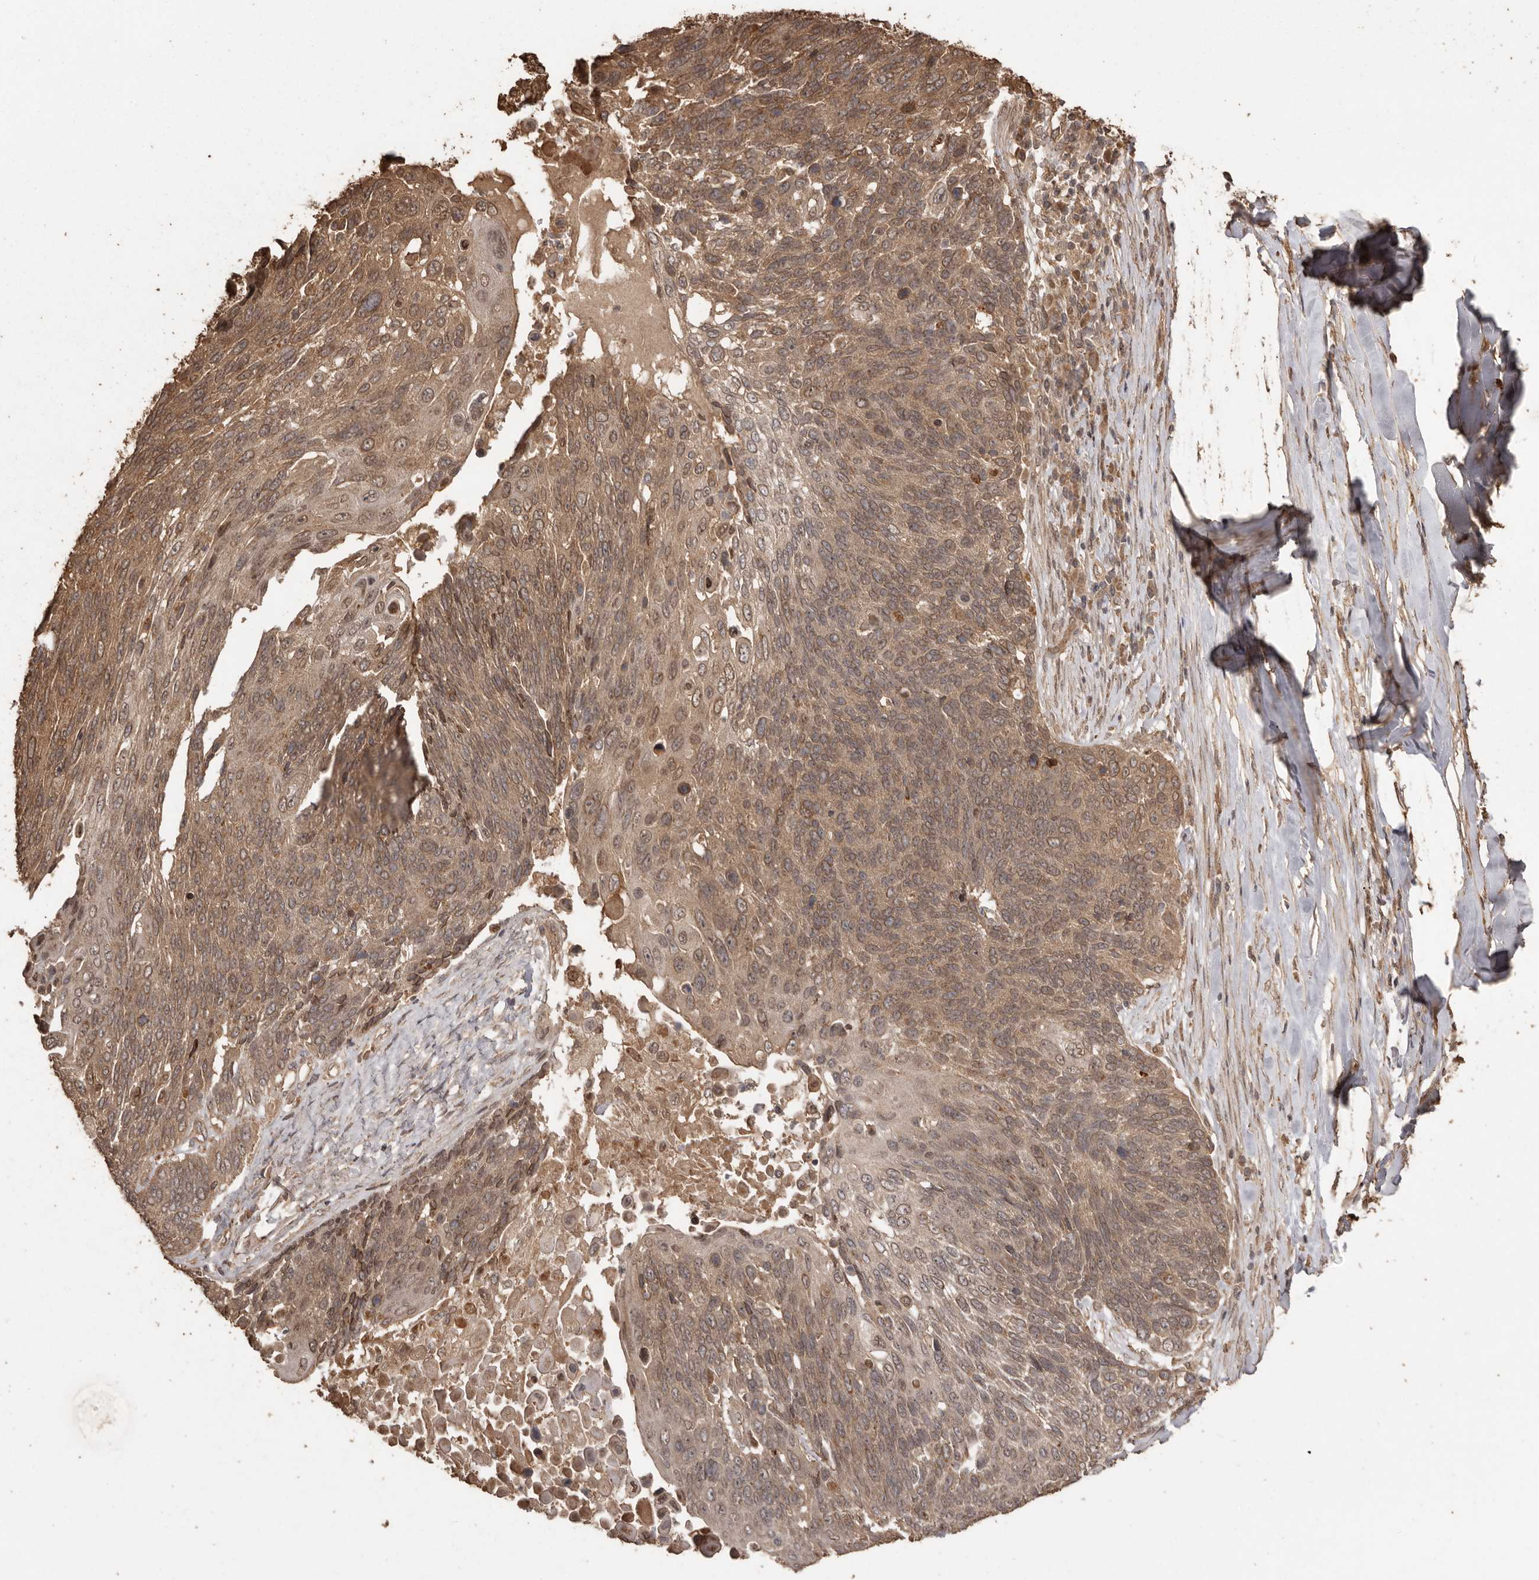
{"staining": {"intensity": "moderate", "quantity": ">75%", "location": "cytoplasmic/membranous,nuclear"}, "tissue": "lung cancer", "cell_type": "Tumor cells", "image_type": "cancer", "snomed": [{"axis": "morphology", "description": "Squamous cell carcinoma, NOS"}, {"axis": "topography", "description": "Lung"}], "caption": "Protein staining demonstrates moderate cytoplasmic/membranous and nuclear staining in about >75% of tumor cells in squamous cell carcinoma (lung).", "gene": "NUP43", "patient": {"sex": "male", "age": 66}}